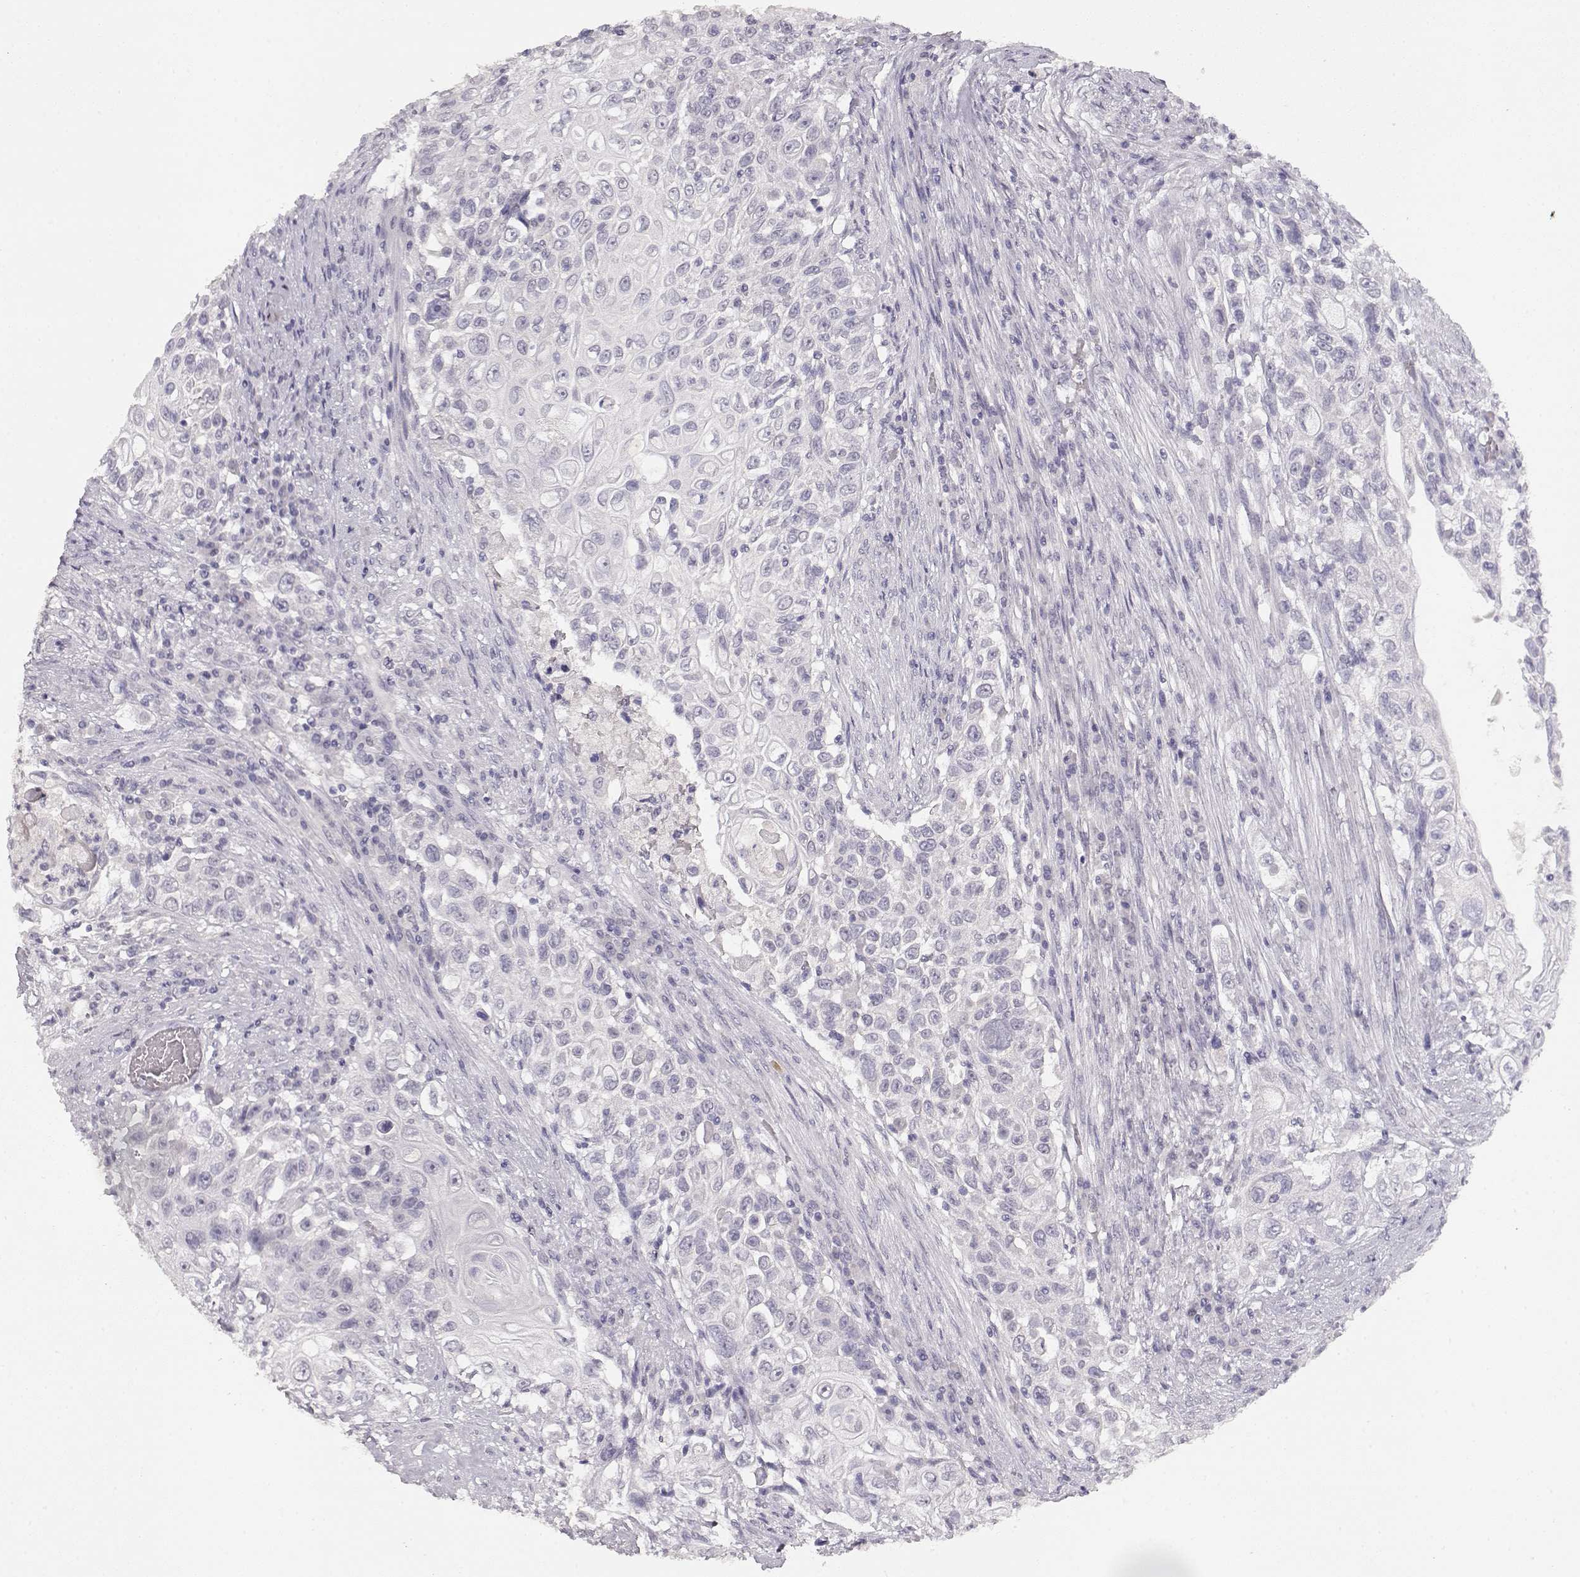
{"staining": {"intensity": "negative", "quantity": "none", "location": "none"}, "tissue": "urothelial cancer", "cell_type": "Tumor cells", "image_type": "cancer", "snomed": [{"axis": "morphology", "description": "Urothelial carcinoma, High grade"}, {"axis": "topography", "description": "Urinary bladder"}], "caption": "Tumor cells show no significant protein expression in urothelial cancer.", "gene": "TPH2", "patient": {"sex": "female", "age": 56}}